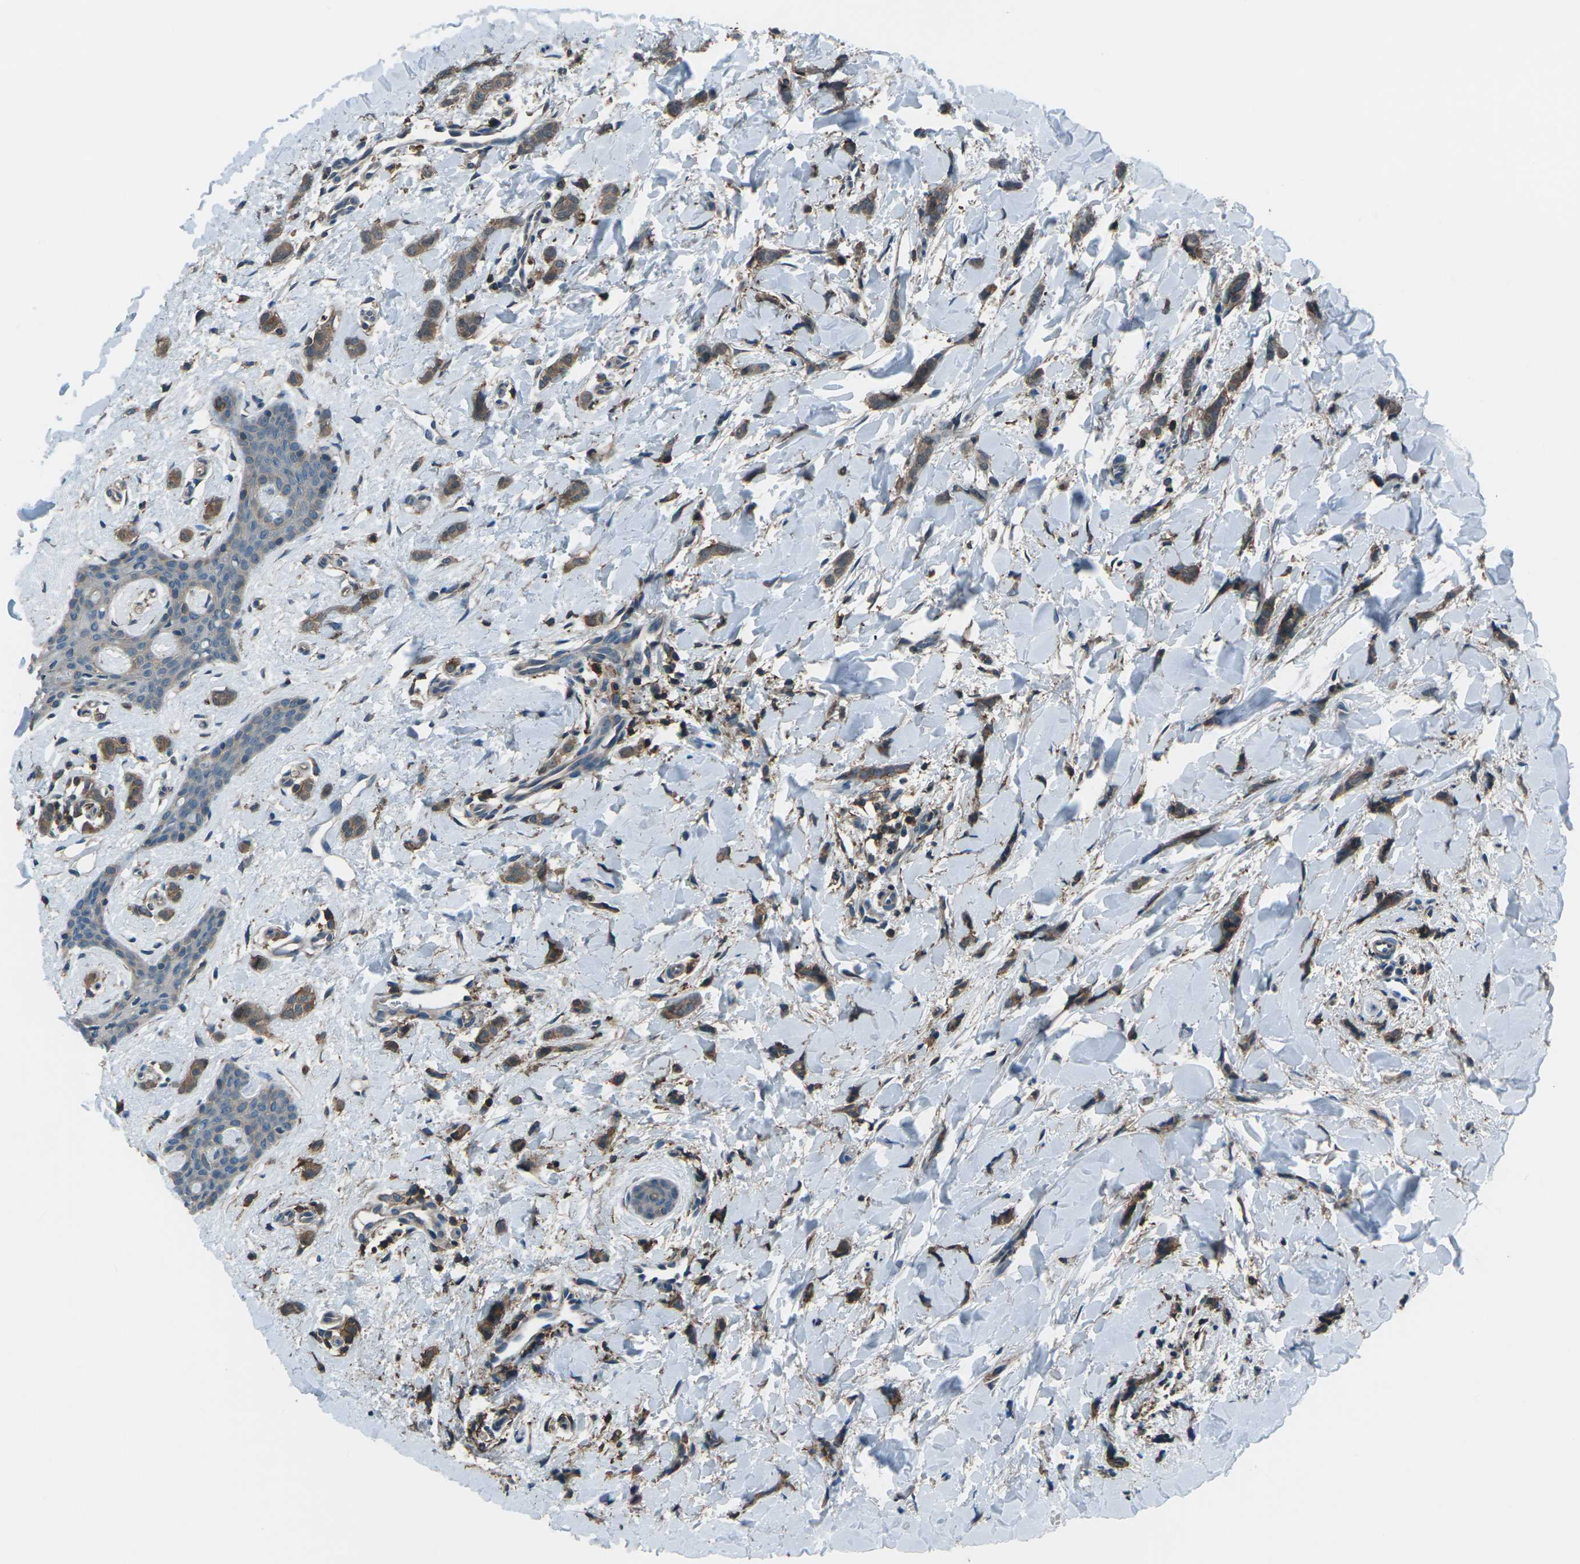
{"staining": {"intensity": "moderate", "quantity": ">75%", "location": "cytoplasmic/membranous"}, "tissue": "breast cancer", "cell_type": "Tumor cells", "image_type": "cancer", "snomed": [{"axis": "morphology", "description": "Lobular carcinoma"}, {"axis": "topography", "description": "Skin"}, {"axis": "topography", "description": "Breast"}], "caption": "Tumor cells reveal medium levels of moderate cytoplasmic/membranous staining in approximately >75% of cells in breast lobular carcinoma.", "gene": "CMTM4", "patient": {"sex": "female", "age": 46}}